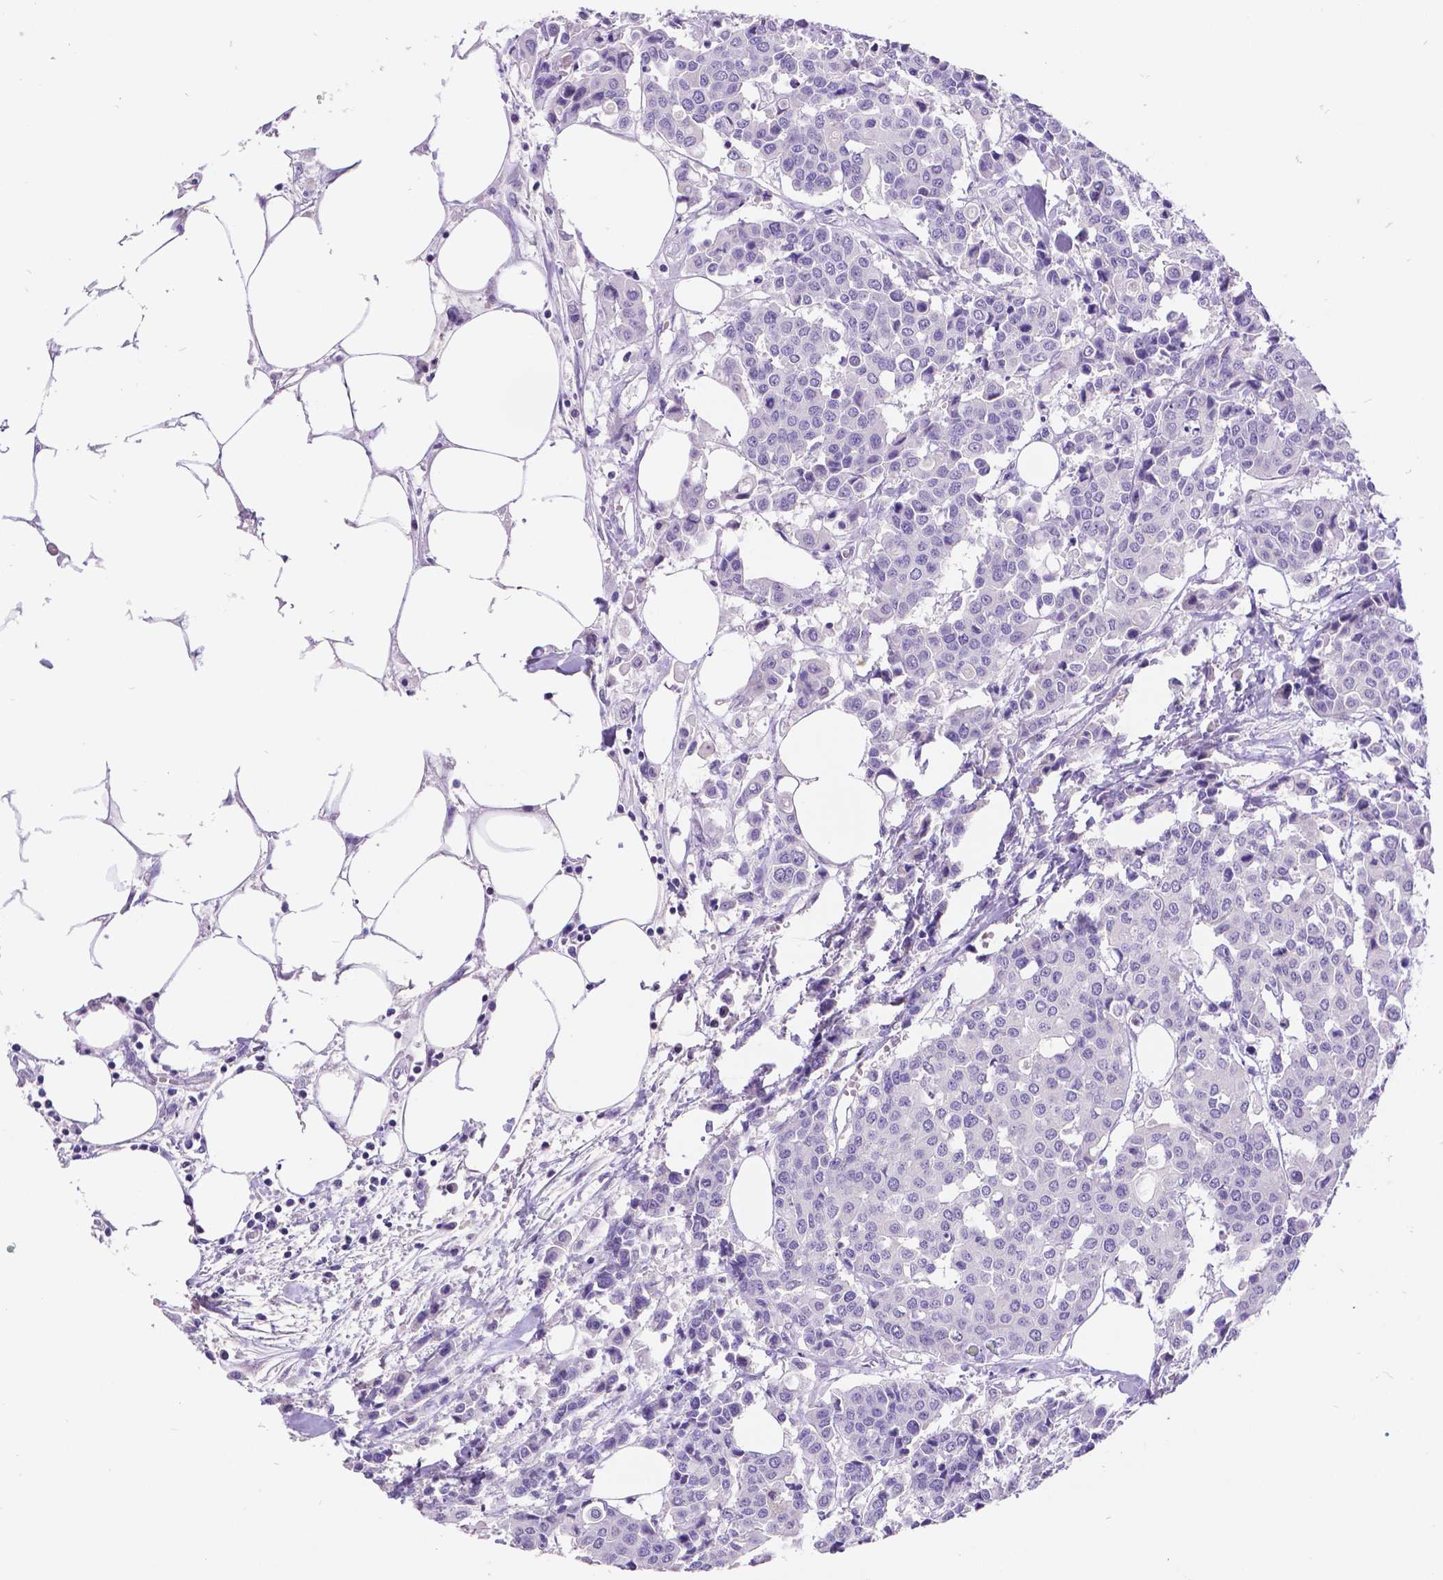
{"staining": {"intensity": "negative", "quantity": "none", "location": "none"}, "tissue": "carcinoid", "cell_type": "Tumor cells", "image_type": "cancer", "snomed": [{"axis": "morphology", "description": "Carcinoid, malignant, NOS"}, {"axis": "topography", "description": "Colon"}], "caption": "An IHC histopathology image of carcinoid (malignant) is shown. There is no staining in tumor cells of carcinoid (malignant). (Stains: DAB immunohistochemistry with hematoxylin counter stain, Microscopy: brightfield microscopy at high magnification).", "gene": "SATB2", "patient": {"sex": "male", "age": 81}}